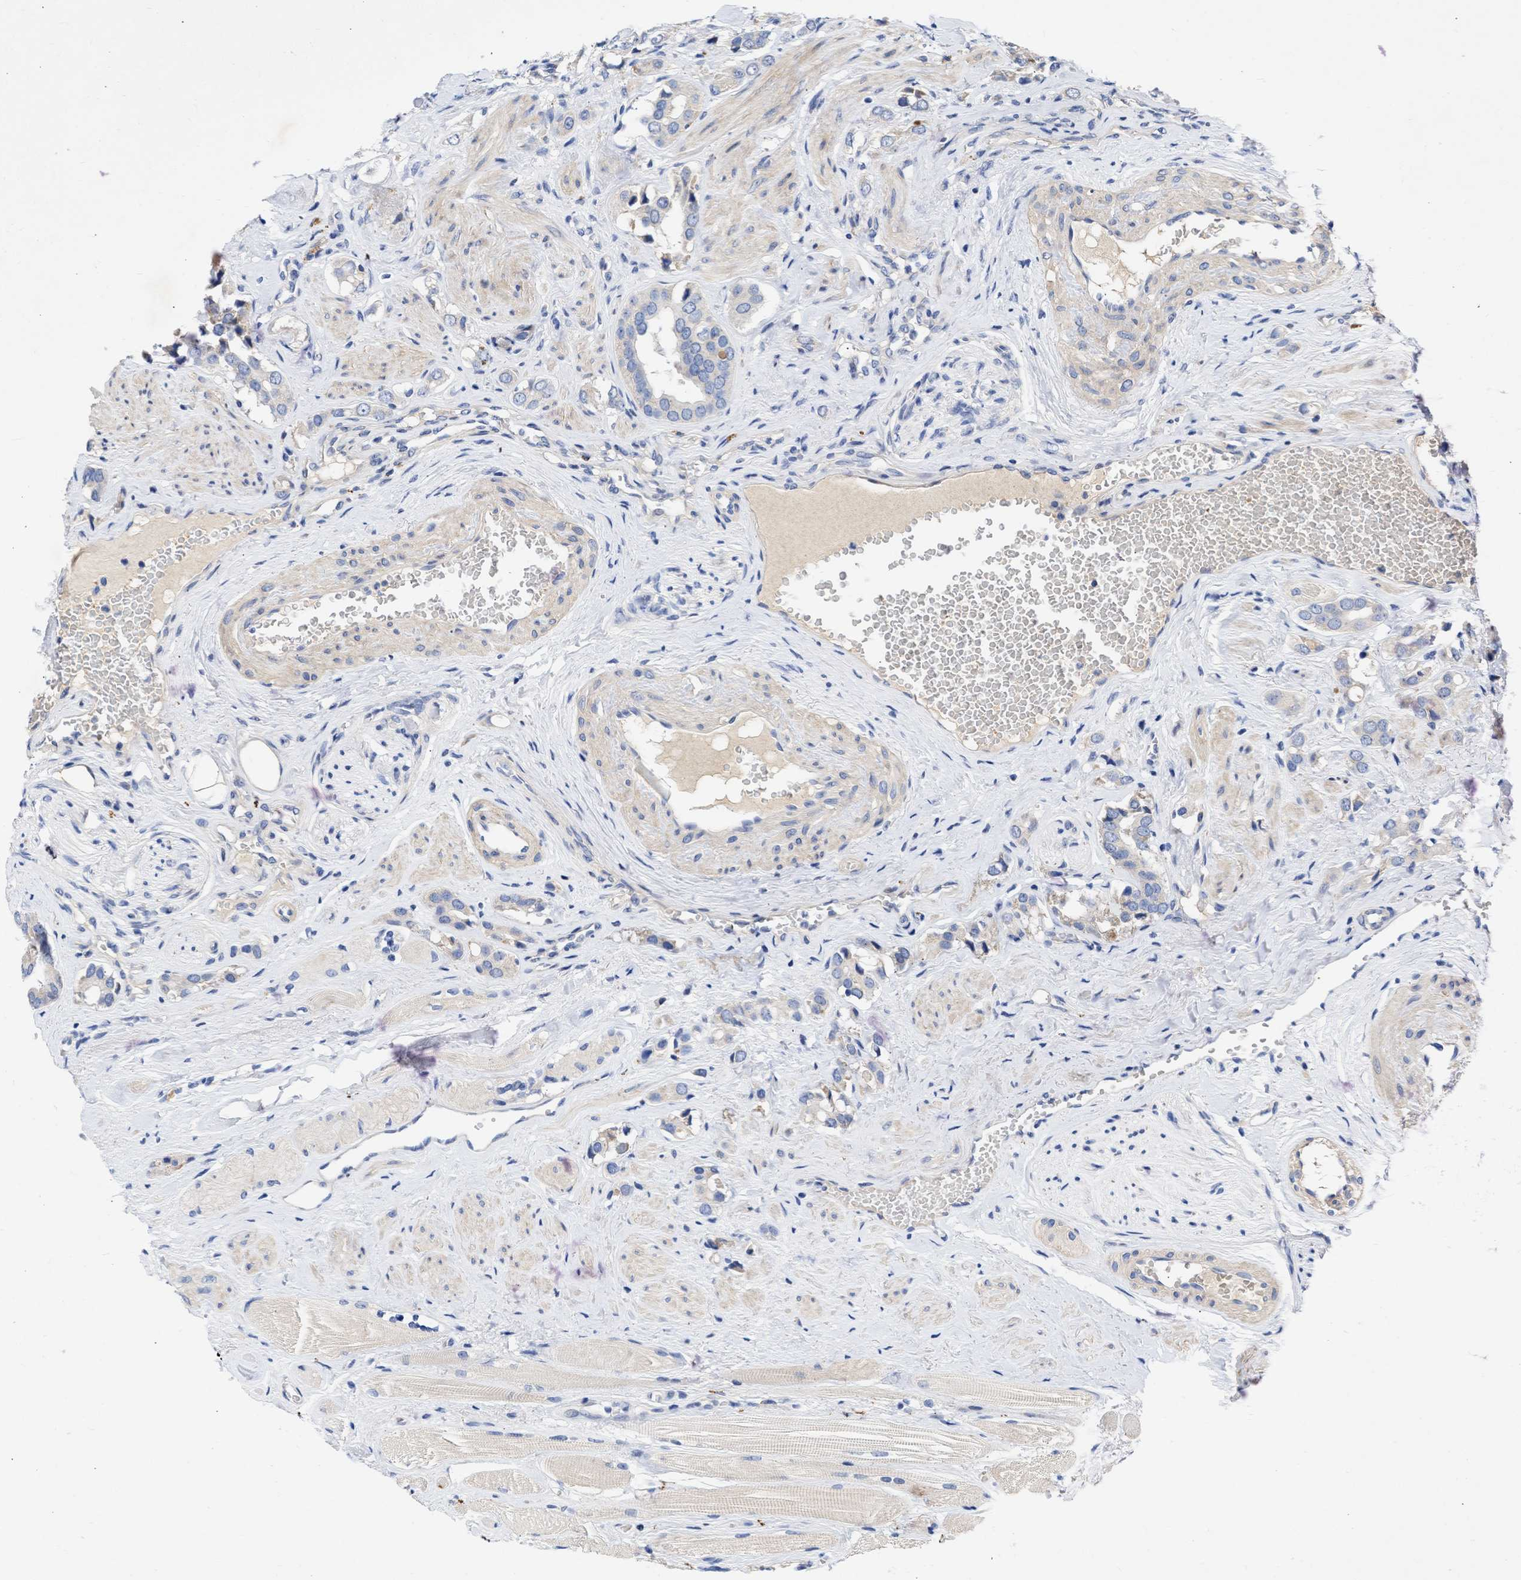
{"staining": {"intensity": "negative", "quantity": "none", "location": "none"}, "tissue": "prostate cancer", "cell_type": "Tumor cells", "image_type": "cancer", "snomed": [{"axis": "morphology", "description": "Adenocarcinoma, High grade"}, {"axis": "topography", "description": "Prostate"}], "caption": "High power microscopy histopathology image of an IHC histopathology image of adenocarcinoma (high-grade) (prostate), revealing no significant positivity in tumor cells. The staining was performed using DAB (3,3'-diaminobenzidine) to visualize the protein expression in brown, while the nuclei were stained in blue with hematoxylin (Magnification: 20x).", "gene": "ARHGEF4", "patient": {"sex": "male", "age": 52}}